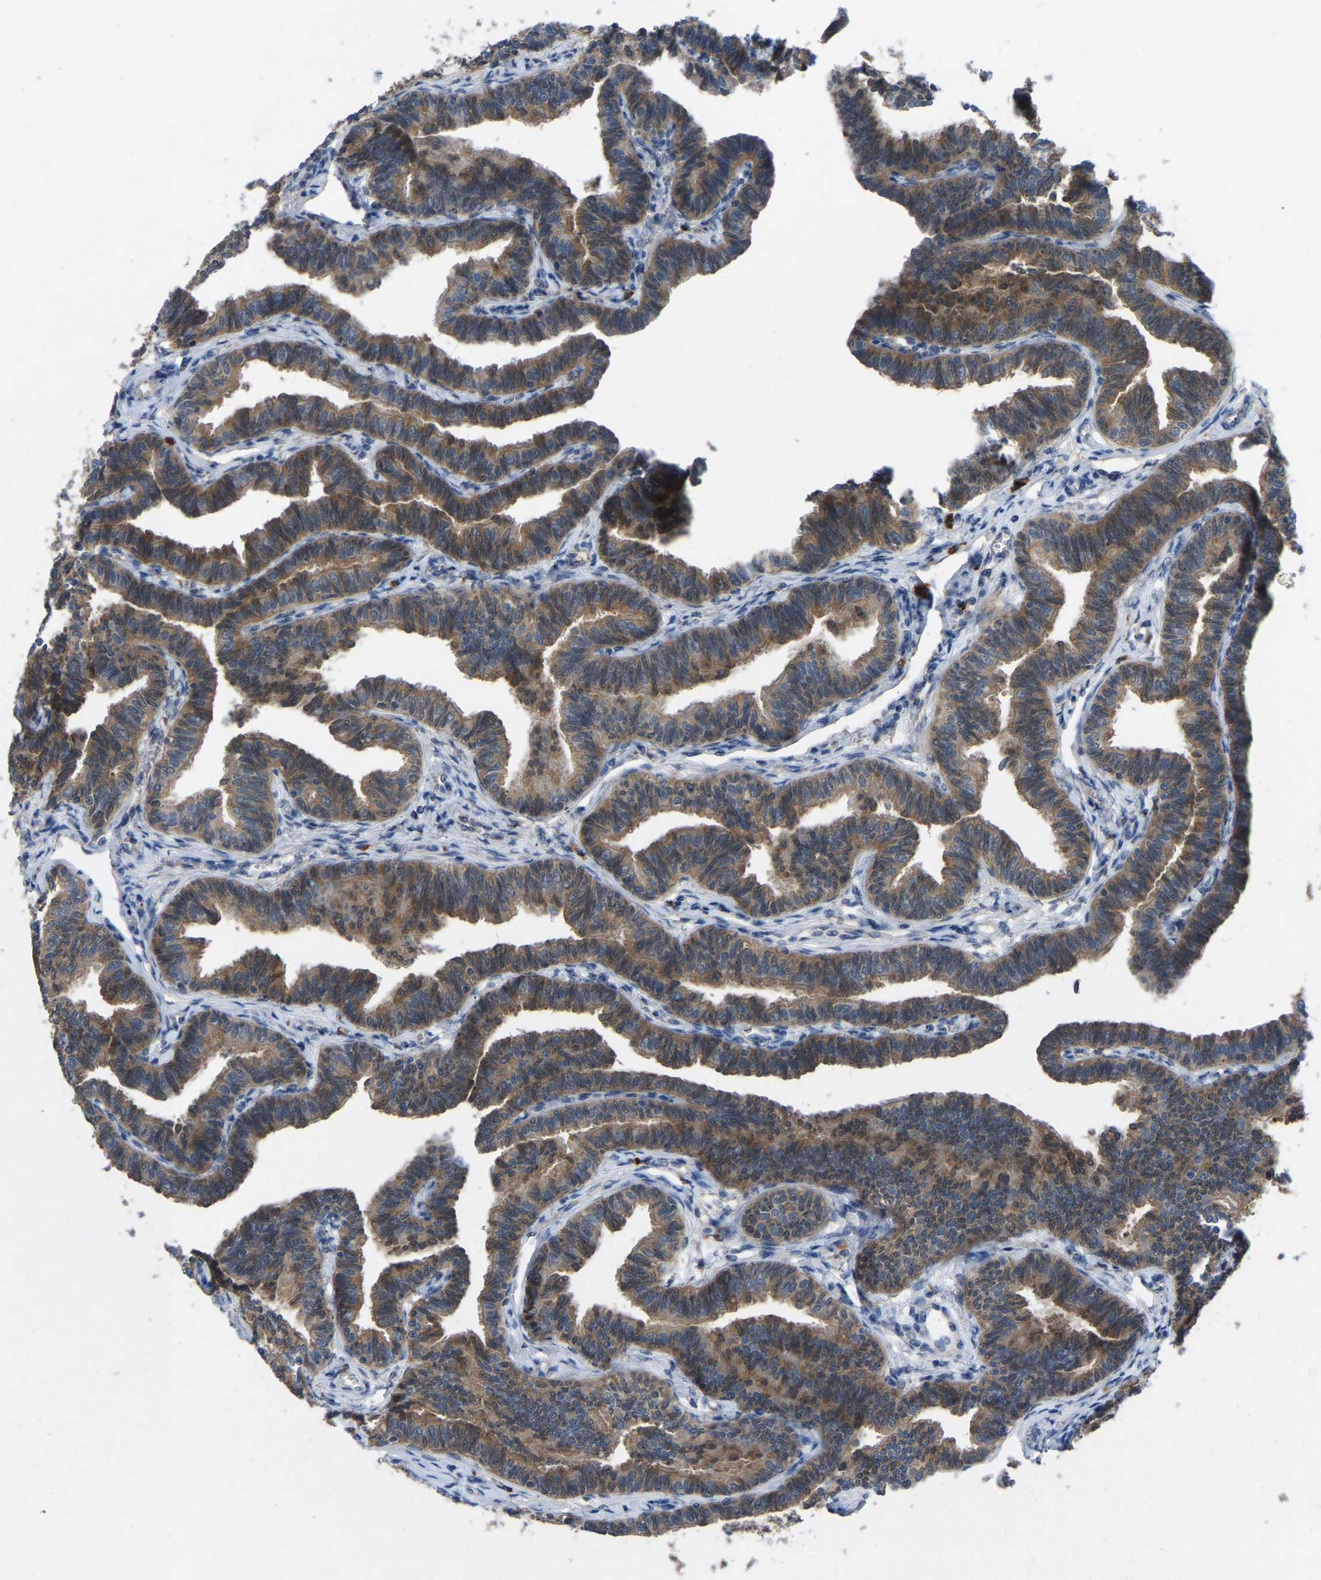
{"staining": {"intensity": "moderate", "quantity": ">75%", "location": "cytoplasmic/membranous"}, "tissue": "fallopian tube", "cell_type": "Glandular cells", "image_type": "normal", "snomed": [{"axis": "morphology", "description": "Normal tissue, NOS"}, {"axis": "topography", "description": "Fallopian tube"}, {"axis": "topography", "description": "Ovary"}], "caption": "The photomicrograph exhibits immunohistochemical staining of unremarkable fallopian tube. There is moderate cytoplasmic/membranous staining is identified in approximately >75% of glandular cells.", "gene": "FHIT", "patient": {"sex": "female", "age": 23}}